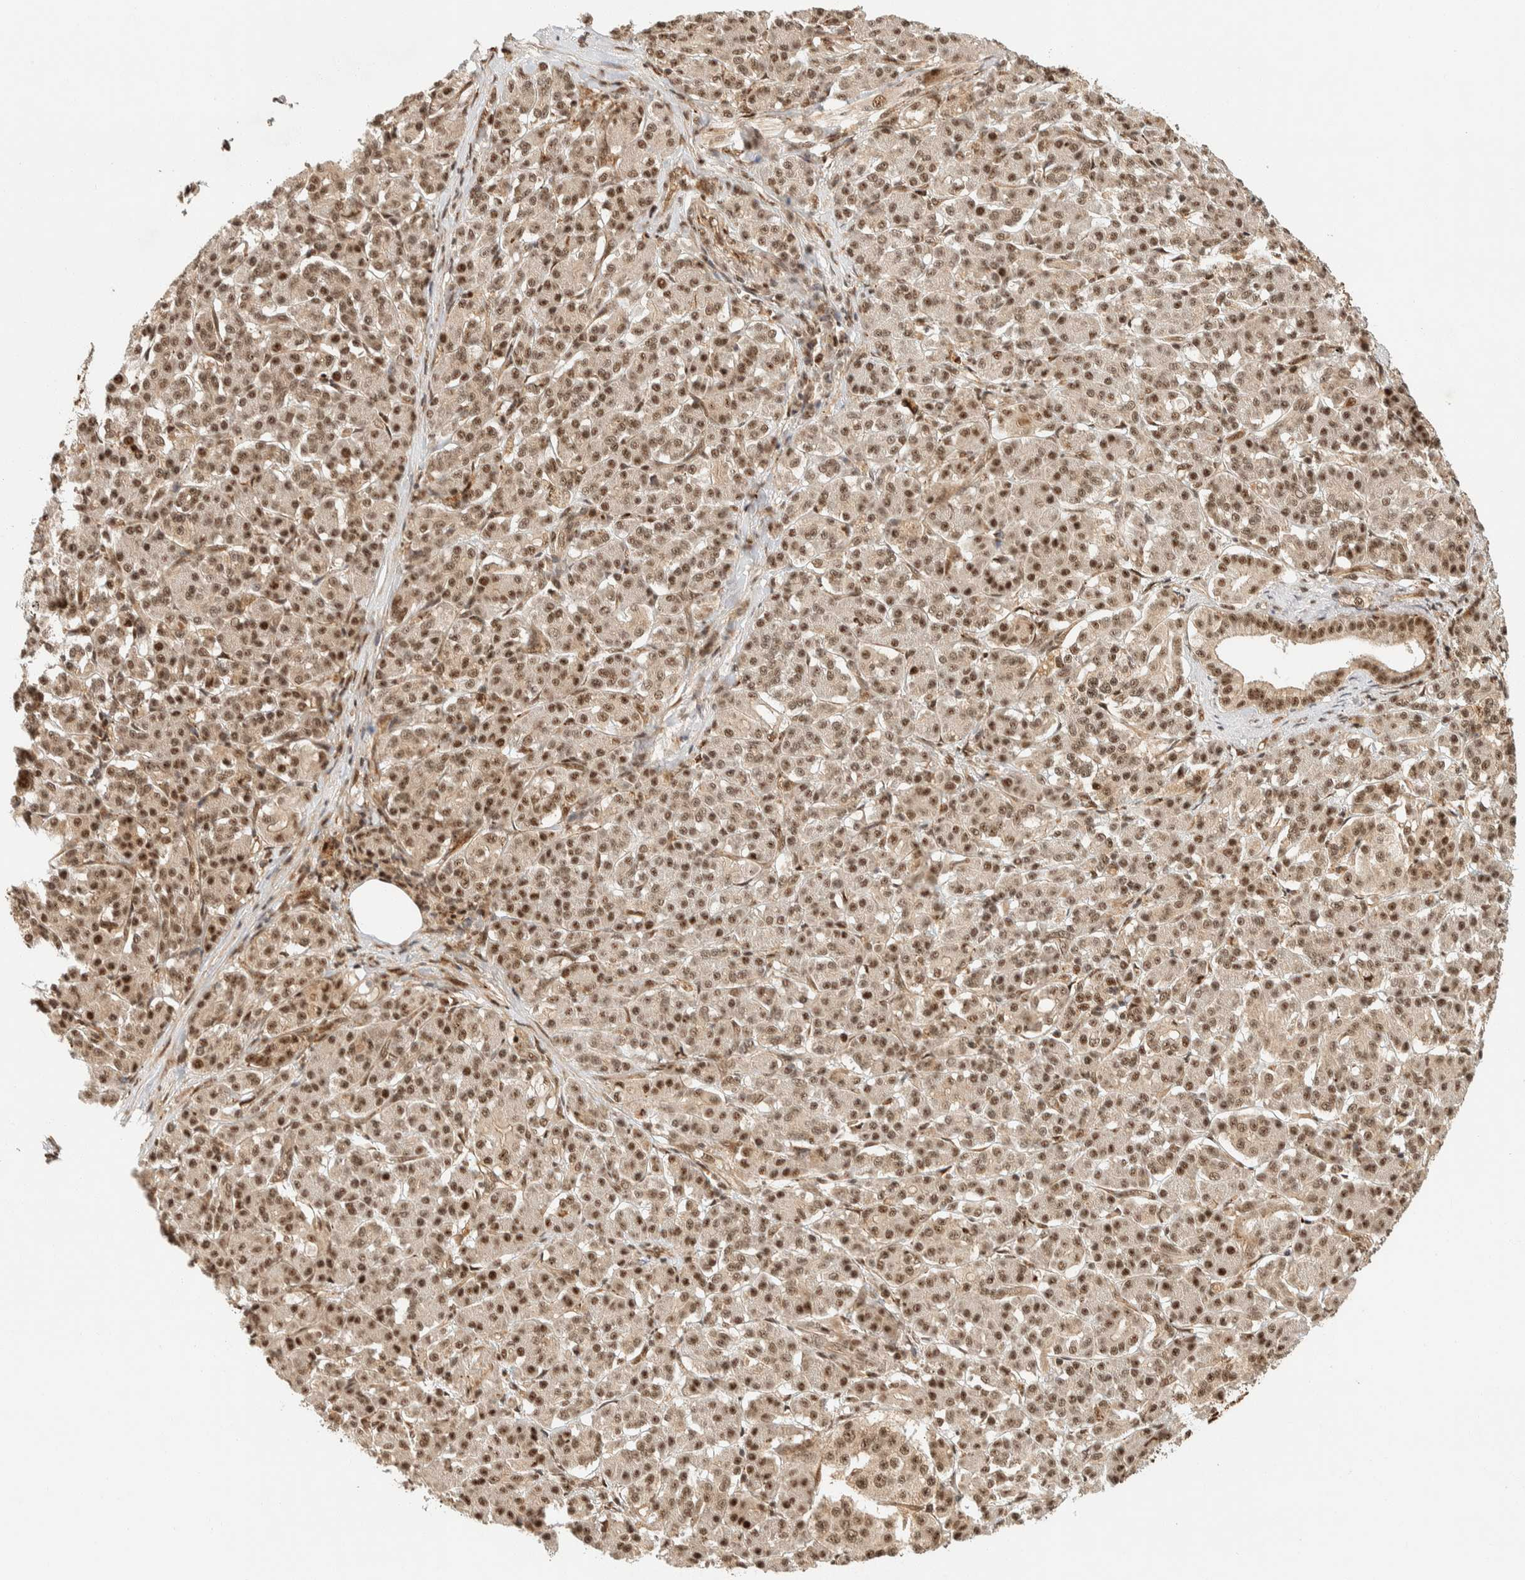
{"staining": {"intensity": "moderate", "quantity": ">75%", "location": "nuclear"}, "tissue": "pancreatic cancer", "cell_type": "Tumor cells", "image_type": "cancer", "snomed": [{"axis": "morphology", "description": "Normal tissue, NOS"}, {"axis": "topography", "description": "Pancreas"}], "caption": "Immunohistochemical staining of human pancreatic cancer demonstrates medium levels of moderate nuclear positivity in about >75% of tumor cells.", "gene": "SIK1", "patient": {"sex": "male", "age": 42}}